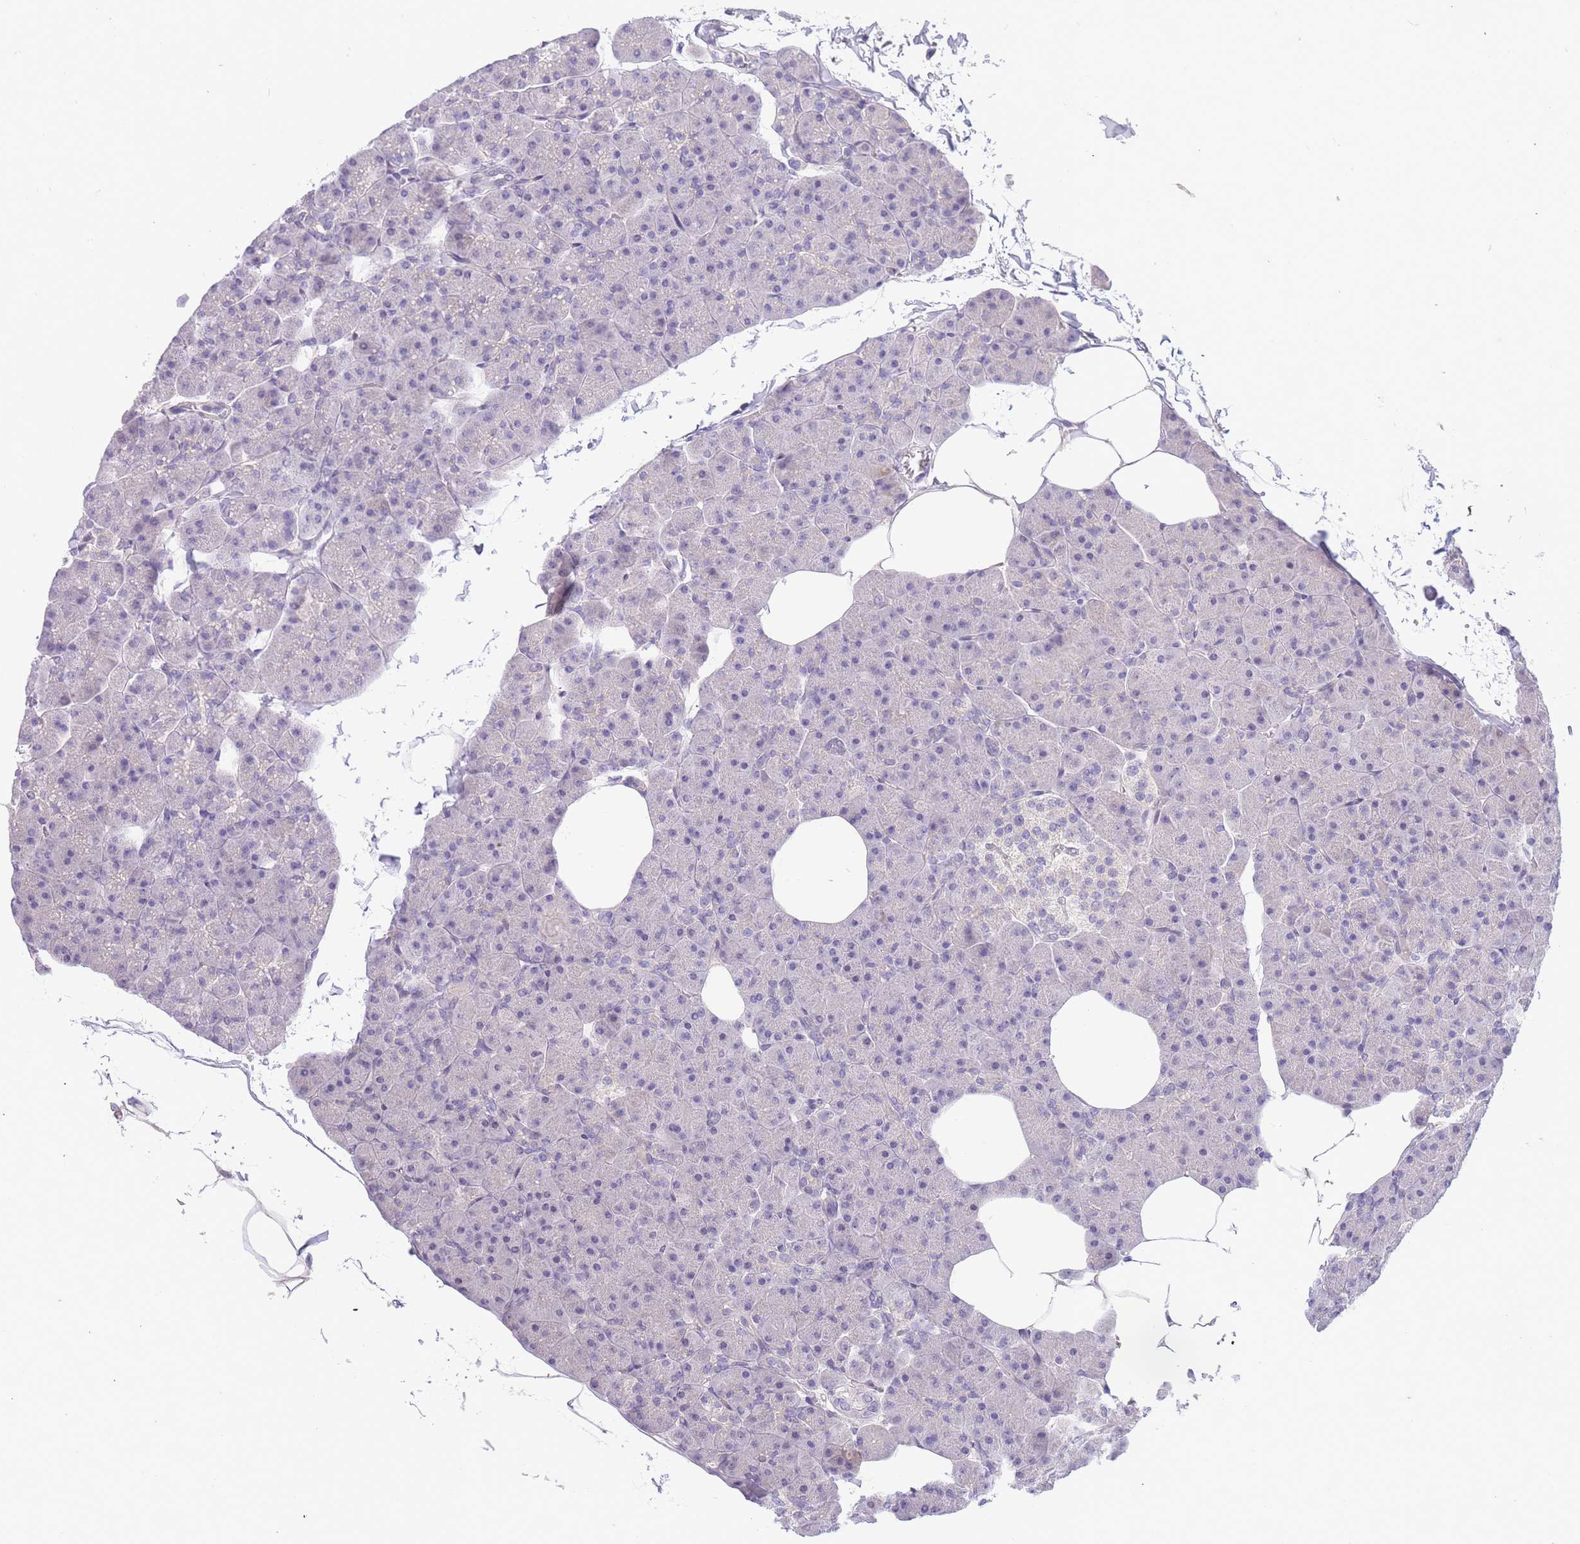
{"staining": {"intensity": "negative", "quantity": "none", "location": "none"}, "tissue": "pancreas", "cell_type": "Exocrine glandular cells", "image_type": "normal", "snomed": [{"axis": "morphology", "description": "Normal tissue, NOS"}, {"axis": "topography", "description": "Pancreas"}], "caption": "A high-resolution micrograph shows immunohistochemistry staining of normal pancreas, which demonstrates no significant expression in exocrine glandular cells.", "gene": "PRR23A", "patient": {"sex": "male", "age": 35}}